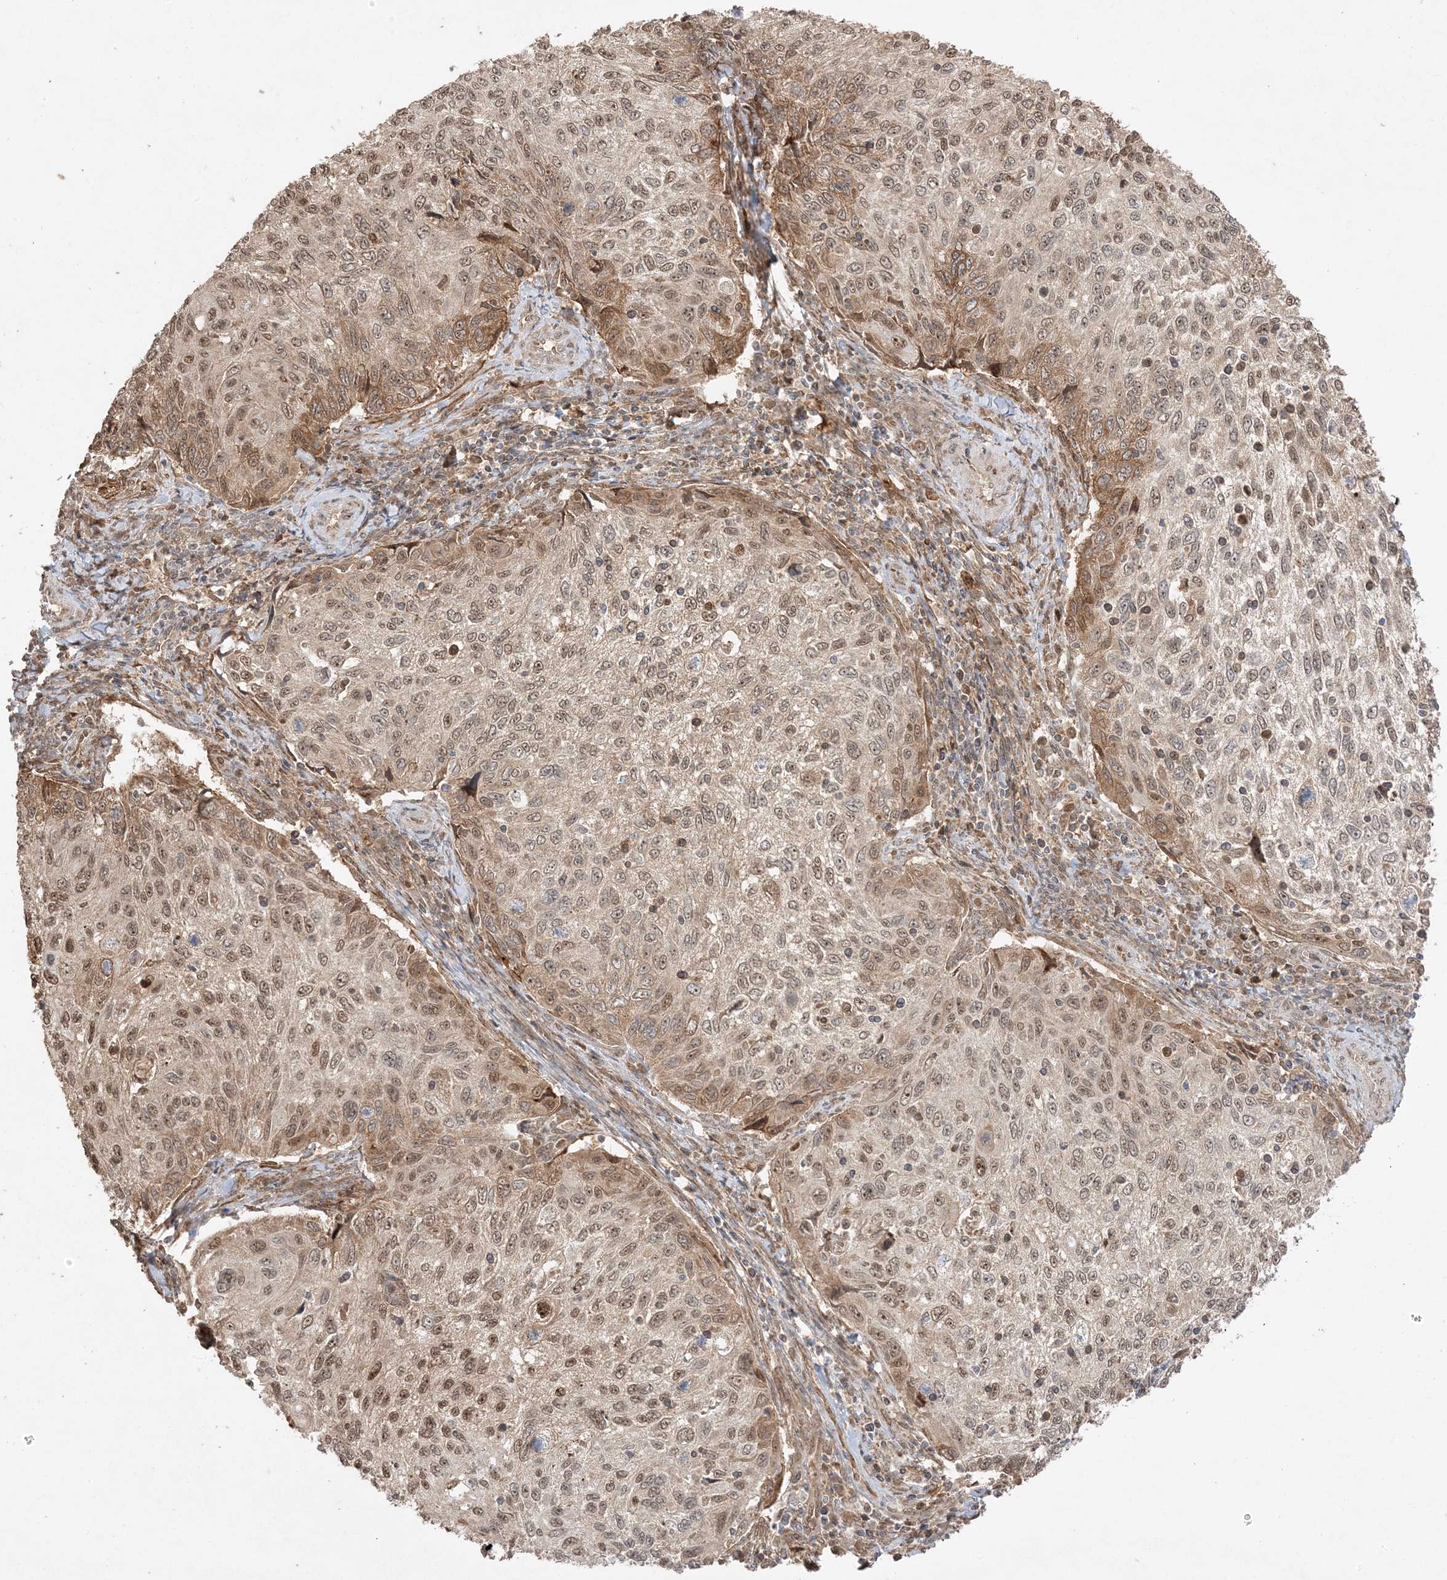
{"staining": {"intensity": "moderate", "quantity": "25%-75%", "location": "cytoplasmic/membranous,nuclear"}, "tissue": "cervical cancer", "cell_type": "Tumor cells", "image_type": "cancer", "snomed": [{"axis": "morphology", "description": "Squamous cell carcinoma, NOS"}, {"axis": "topography", "description": "Cervix"}], "caption": "Moderate cytoplasmic/membranous and nuclear expression is appreciated in approximately 25%-75% of tumor cells in cervical cancer. Nuclei are stained in blue.", "gene": "ZBTB41", "patient": {"sex": "female", "age": 70}}